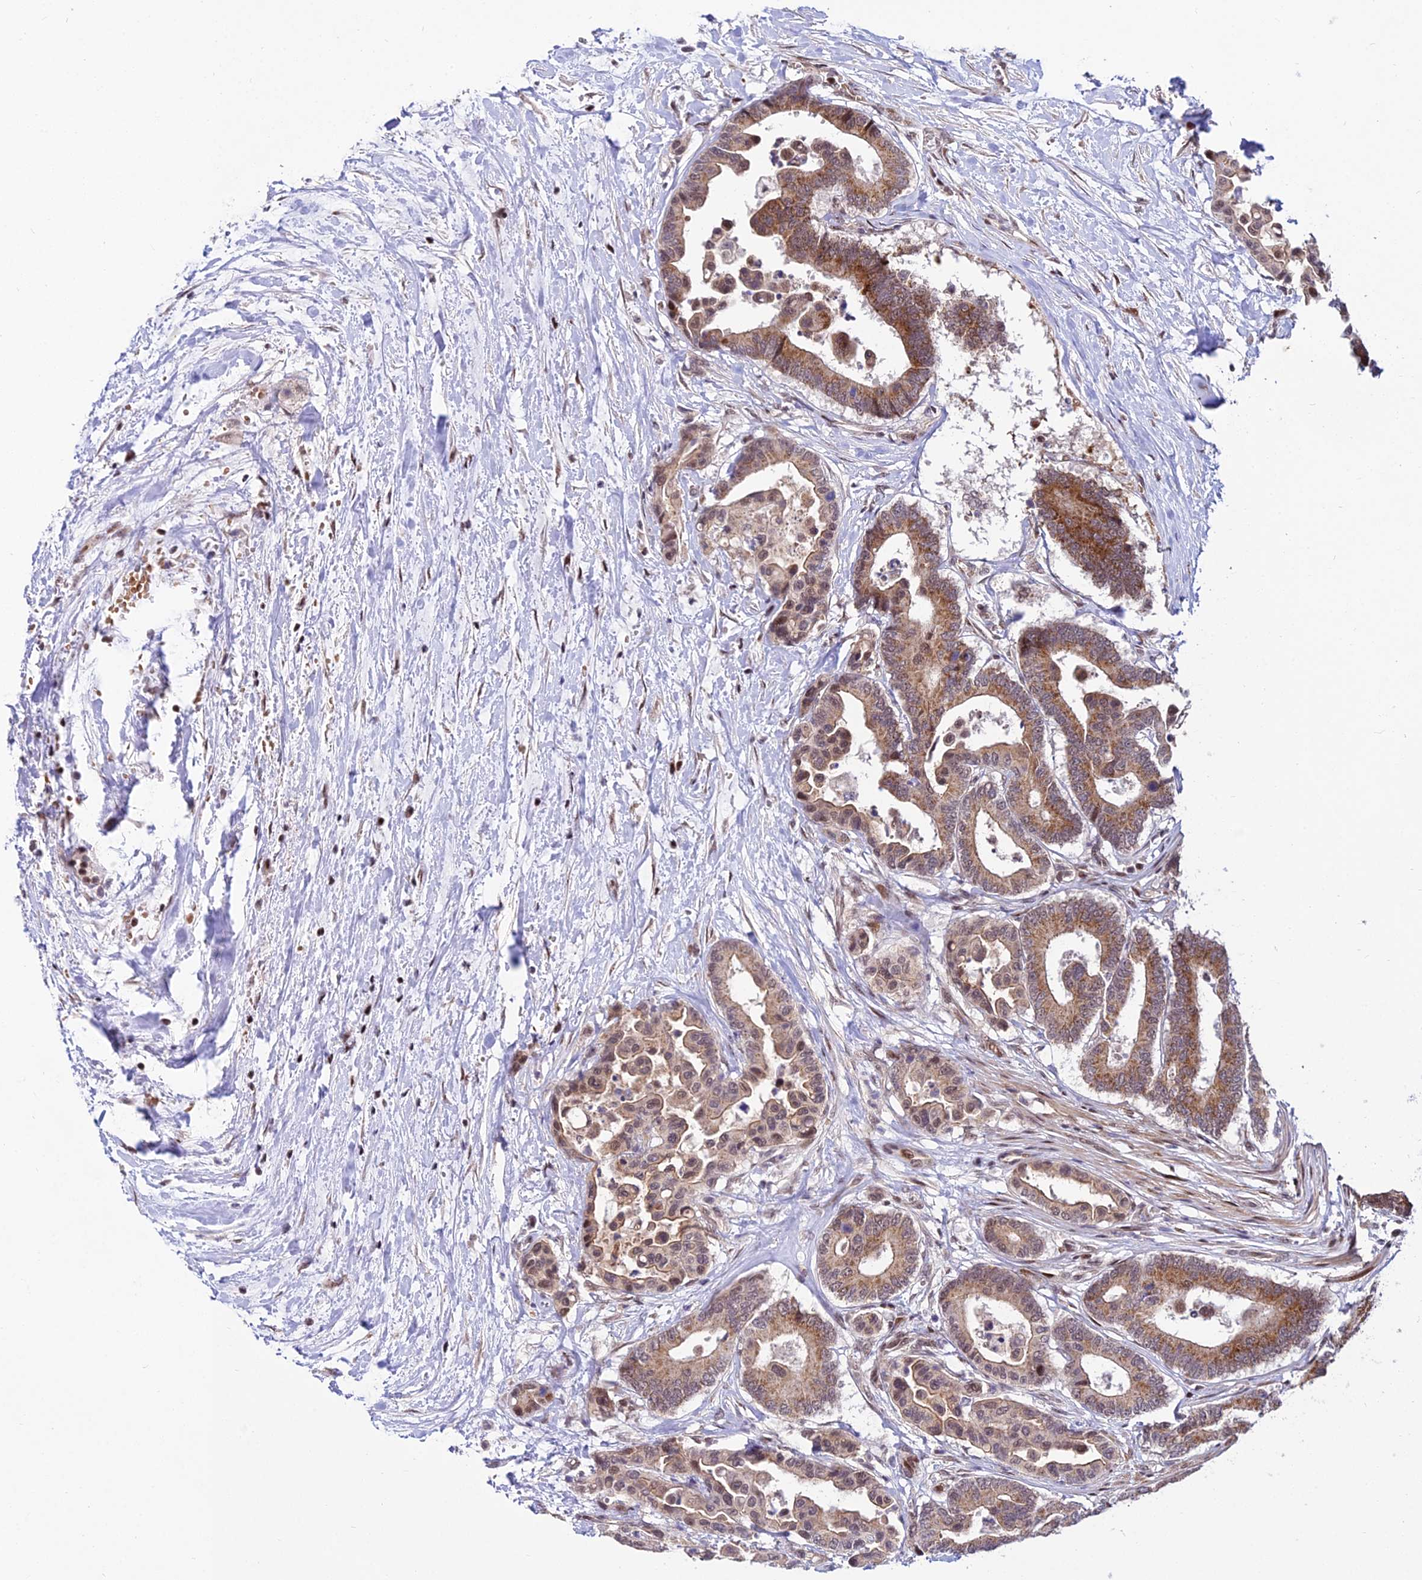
{"staining": {"intensity": "moderate", "quantity": ">75%", "location": "cytoplasmic/membranous,nuclear"}, "tissue": "colorectal cancer", "cell_type": "Tumor cells", "image_type": "cancer", "snomed": [{"axis": "morphology", "description": "Normal tissue, NOS"}, {"axis": "morphology", "description": "Adenocarcinoma, NOS"}, {"axis": "topography", "description": "Colon"}], "caption": "An image of human colorectal cancer (adenocarcinoma) stained for a protein reveals moderate cytoplasmic/membranous and nuclear brown staining in tumor cells.", "gene": "CIB3", "patient": {"sex": "male", "age": 82}}